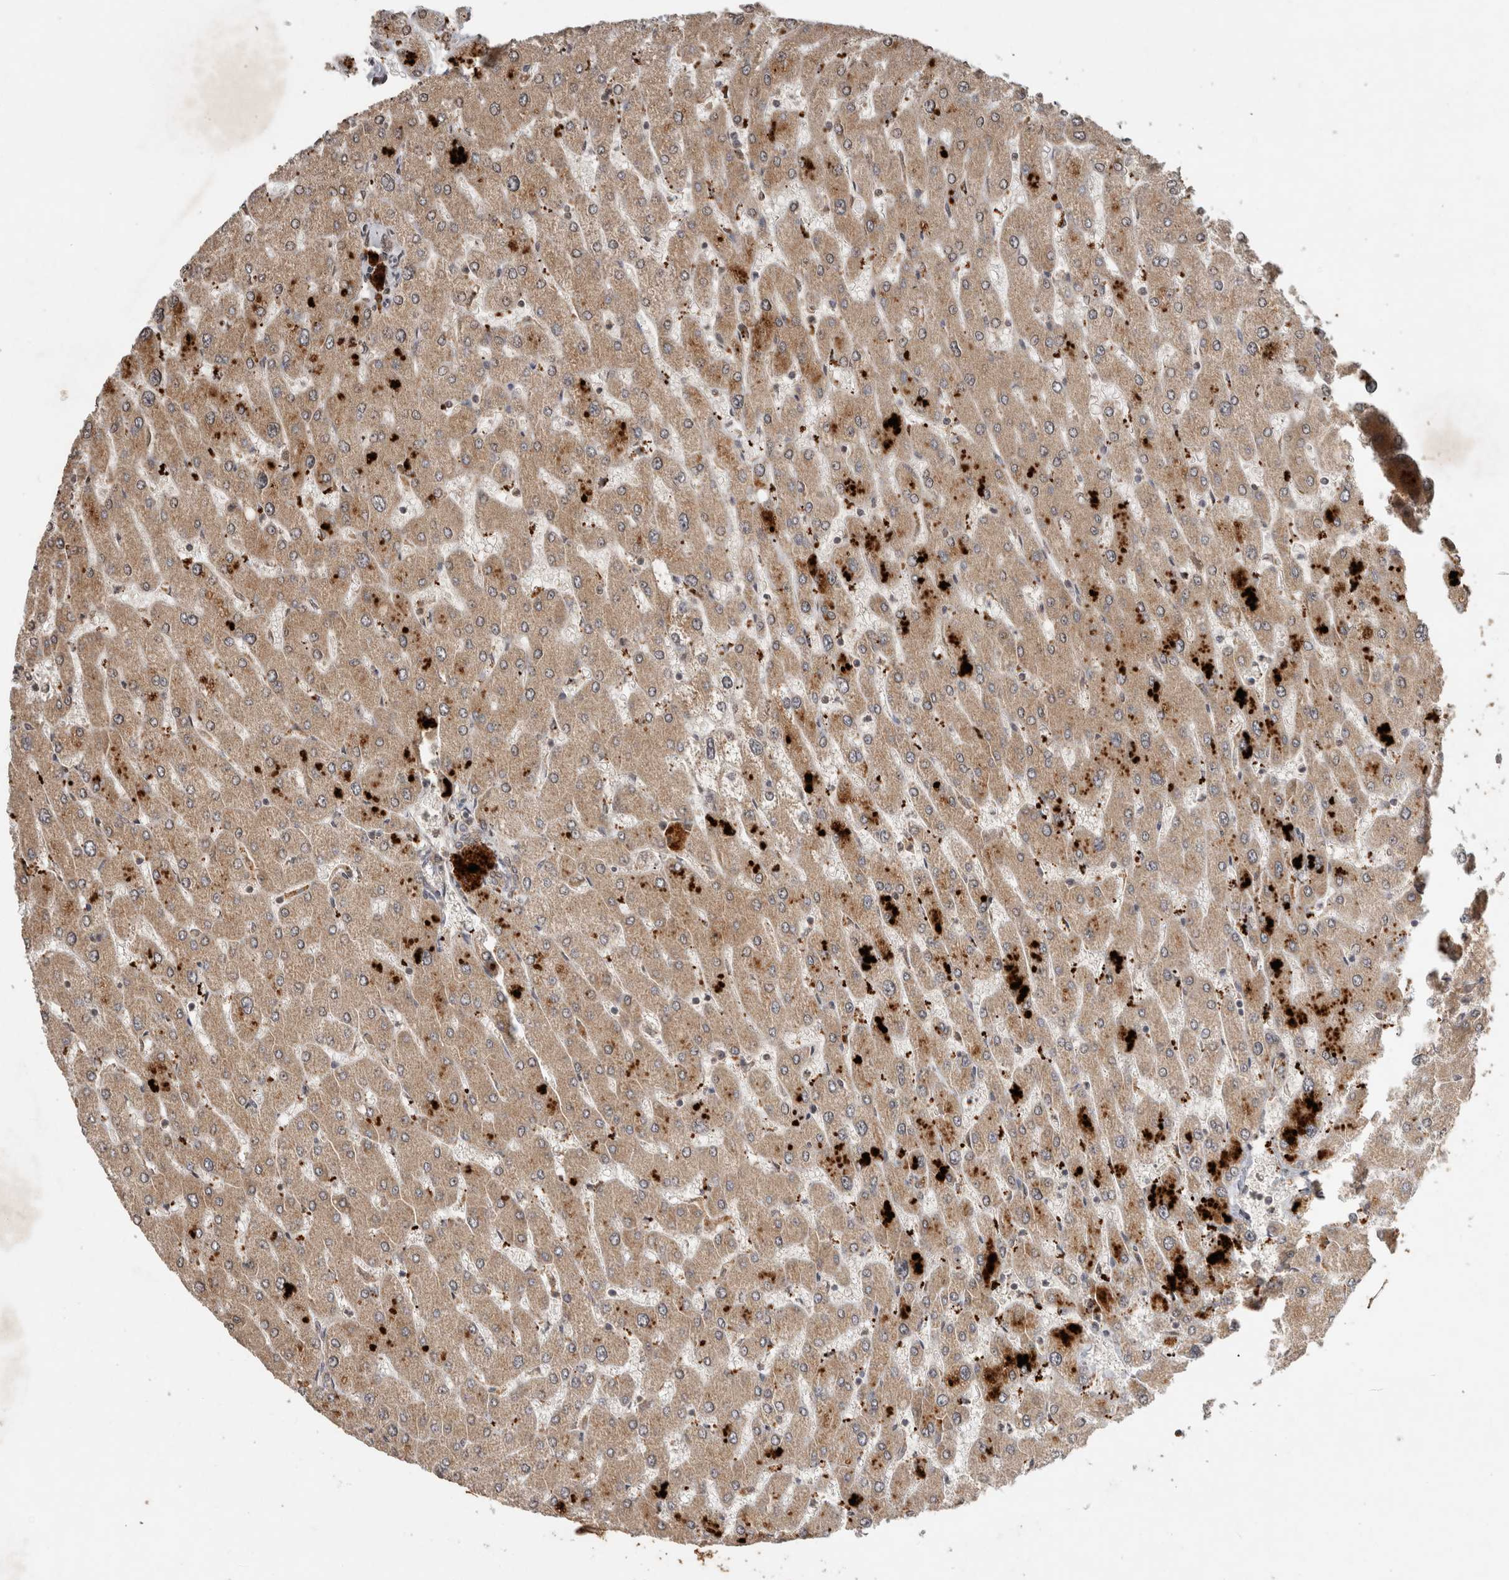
{"staining": {"intensity": "negative", "quantity": "none", "location": "none"}, "tissue": "liver", "cell_type": "Cholangiocytes", "image_type": "normal", "snomed": [{"axis": "morphology", "description": "Normal tissue, NOS"}, {"axis": "topography", "description": "Liver"}], "caption": "DAB immunohistochemical staining of unremarkable liver exhibits no significant positivity in cholangiocytes. (Brightfield microscopy of DAB IHC at high magnification).", "gene": "FAM3A", "patient": {"sex": "male", "age": 55}}